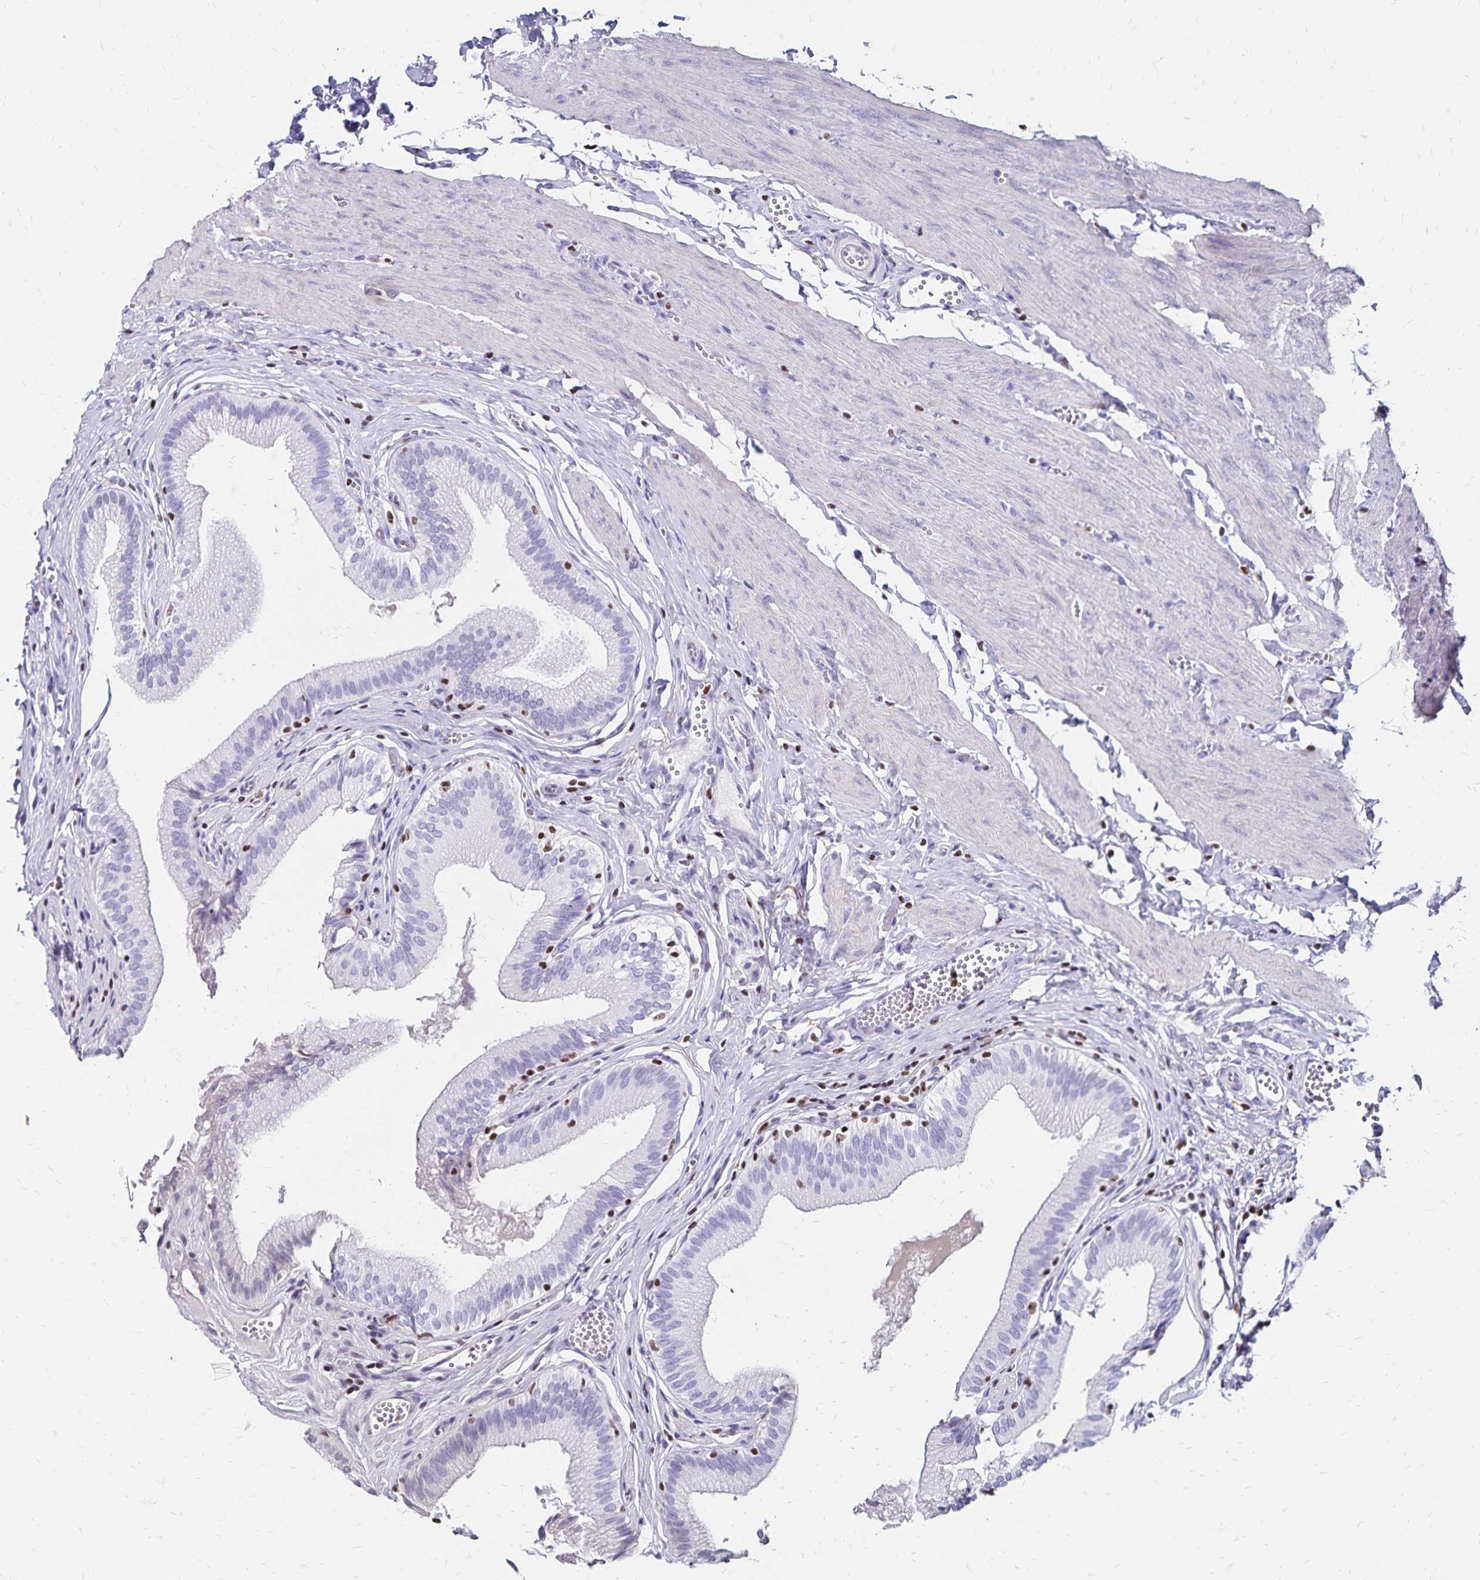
{"staining": {"intensity": "negative", "quantity": "none", "location": "none"}, "tissue": "gallbladder", "cell_type": "Glandular cells", "image_type": "normal", "snomed": [{"axis": "morphology", "description": "Normal tissue, NOS"}, {"axis": "topography", "description": "Gallbladder"}, {"axis": "topography", "description": "Peripheral nerve tissue"}], "caption": "This micrograph is of normal gallbladder stained with immunohistochemistry to label a protein in brown with the nuclei are counter-stained blue. There is no positivity in glandular cells.", "gene": "IKZF1", "patient": {"sex": "male", "age": 17}}